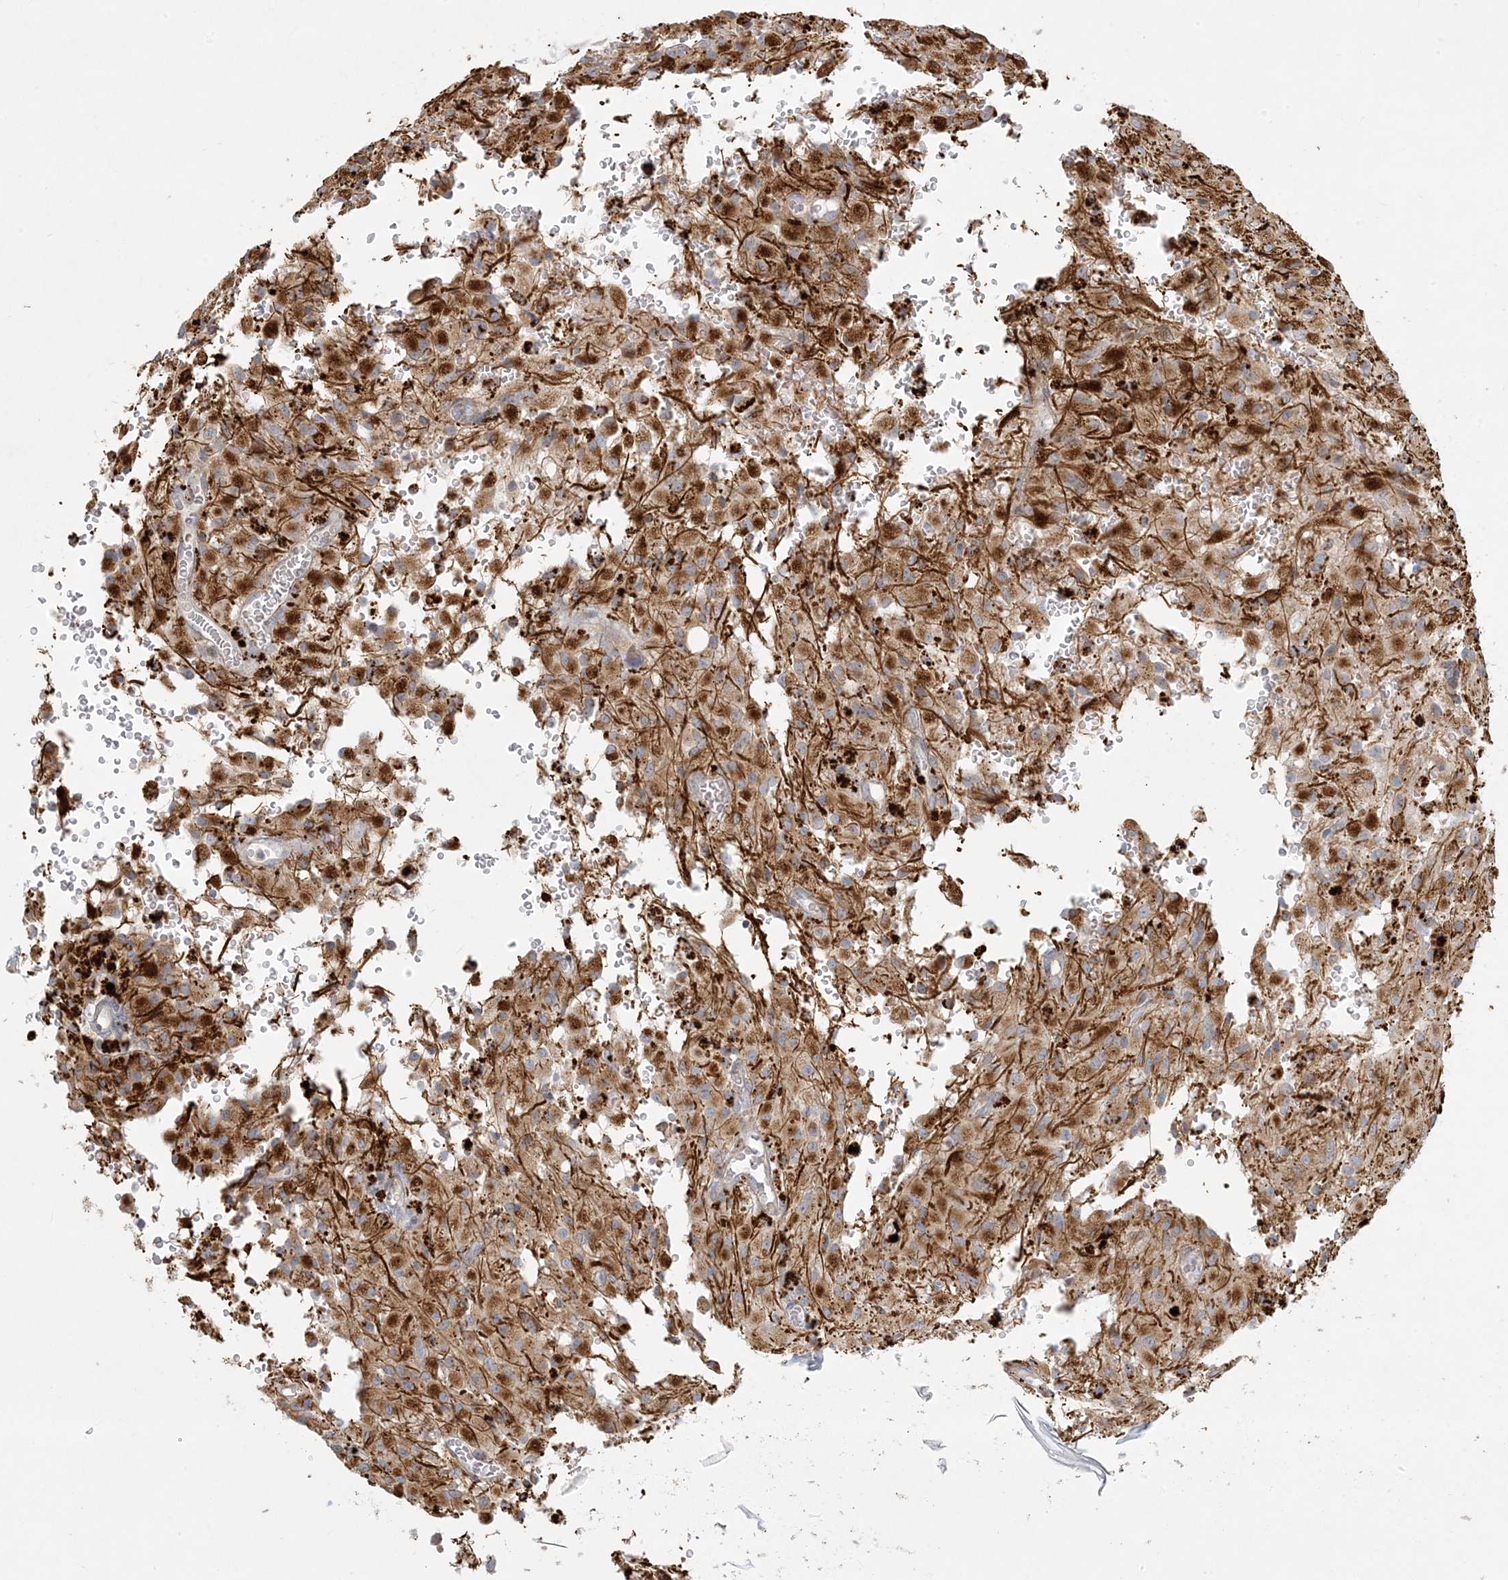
{"staining": {"intensity": "moderate", "quantity": ">75%", "location": "cytoplasmic/membranous"}, "tissue": "glioma", "cell_type": "Tumor cells", "image_type": "cancer", "snomed": [{"axis": "morphology", "description": "Glioma, malignant, High grade"}, {"axis": "topography", "description": "Brain"}], "caption": "This photomicrograph reveals glioma stained with immunohistochemistry to label a protein in brown. The cytoplasmic/membranous of tumor cells show moderate positivity for the protein. Nuclei are counter-stained blue.", "gene": "MCAT", "patient": {"sex": "female", "age": 59}}